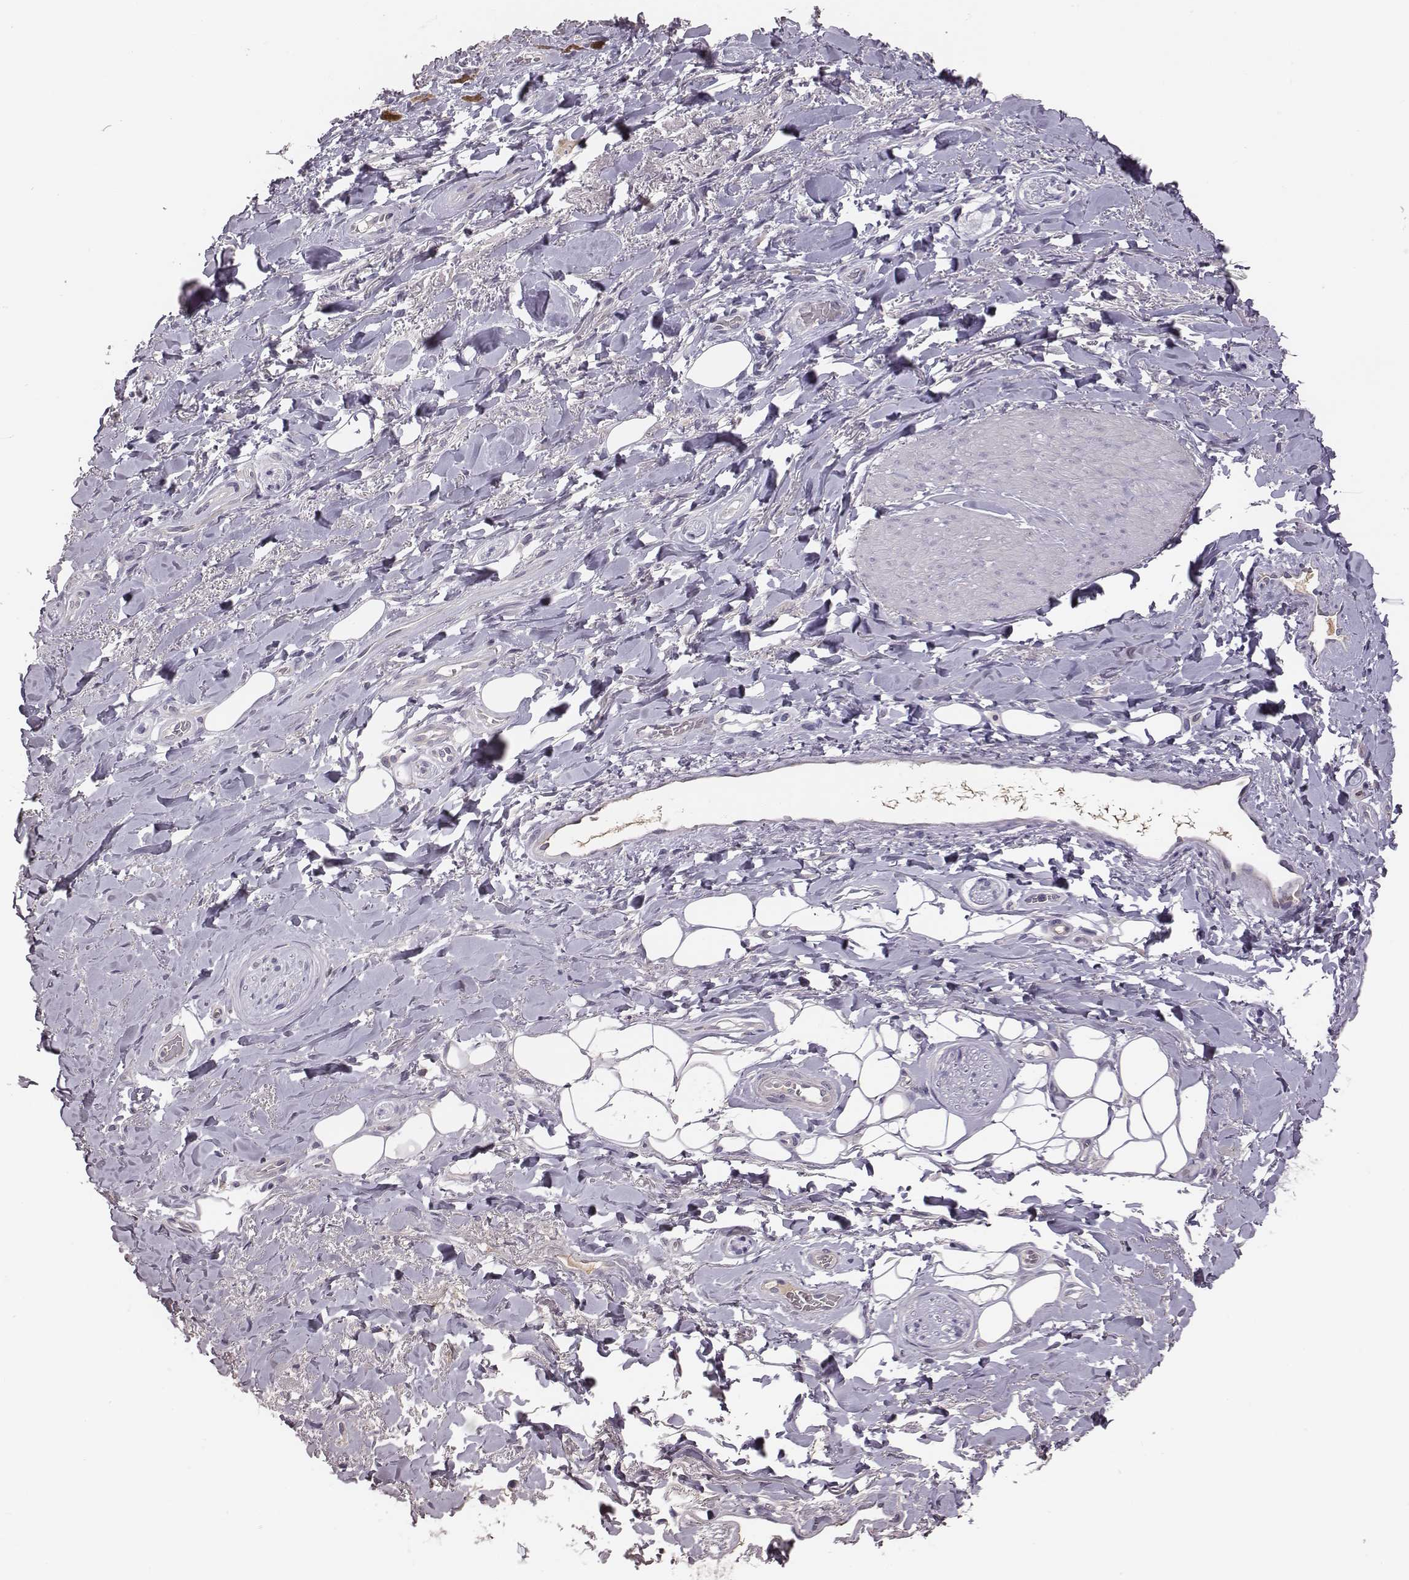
{"staining": {"intensity": "negative", "quantity": "none", "location": "none"}, "tissue": "adipose tissue", "cell_type": "Adipocytes", "image_type": "normal", "snomed": [{"axis": "morphology", "description": "Normal tissue, NOS"}, {"axis": "topography", "description": "Anal"}, {"axis": "topography", "description": "Peripheral nerve tissue"}], "caption": "Histopathology image shows no significant protein positivity in adipocytes of normal adipose tissue. Nuclei are stained in blue.", "gene": "KMO", "patient": {"sex": "male", "age": 53}}